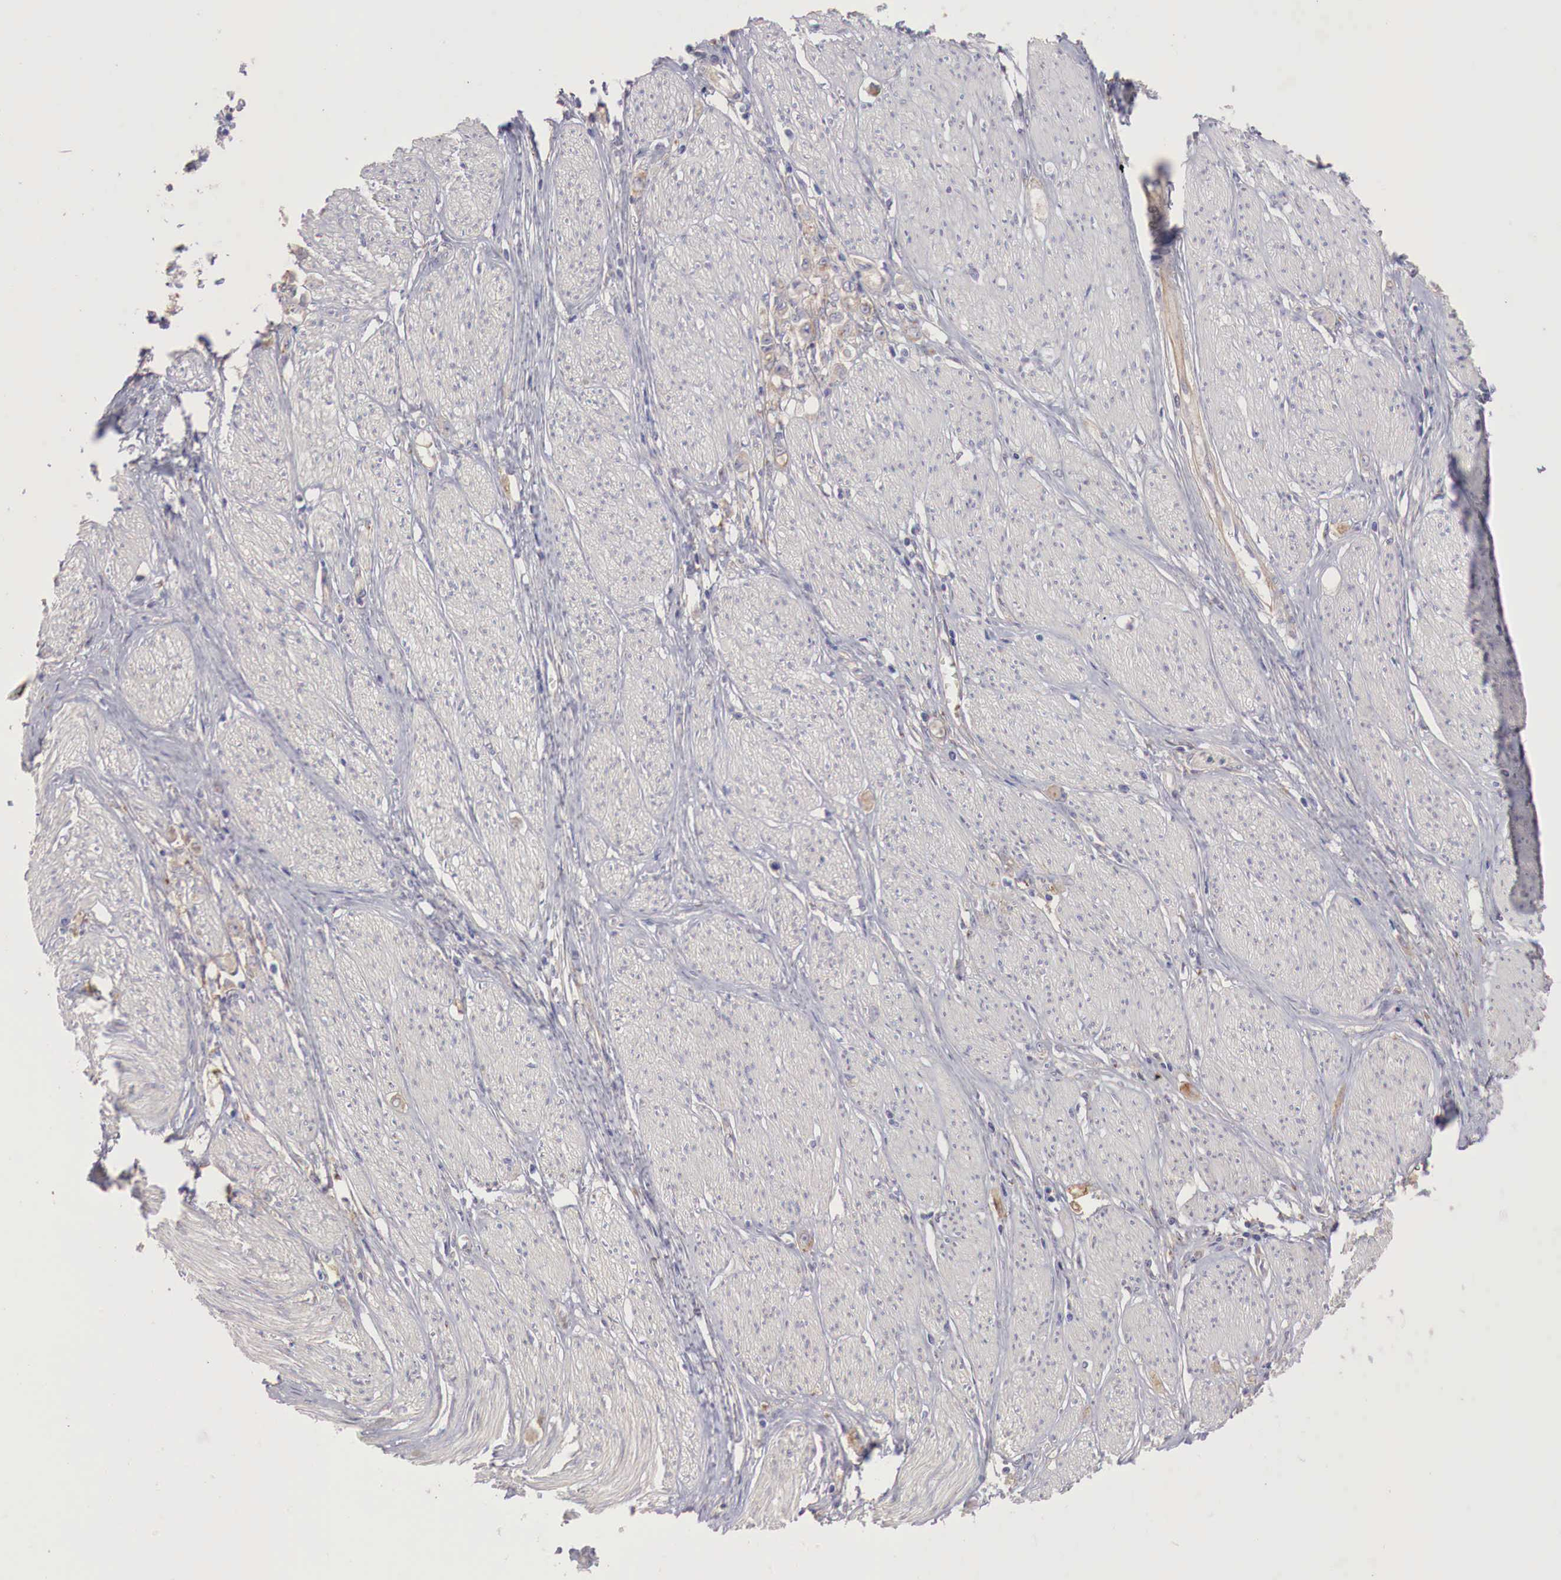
{"staining": {"intensity": "negative", "quantity": "none", "location": "none"}, "tissue": "stomach cancer", "cell_type": "Tumor cells", "image_type": "cancer", "snomed": [{"axis": "morphology", "description": "Adenocarcinoma, NOS"}, {"axis": "topography", "description": "Stomach"}], "caption": "Adenocarcinoma (stomach) was stained to show a protein in brown. There is no significant expression in tumor cells. (Stains: DAB IHC with hematoxylin counter stain, Microscopy: brightfield microscopy at high magnification).", "gene": "KLHDC7B", "patient": {"sex": "male", "age": 72}}